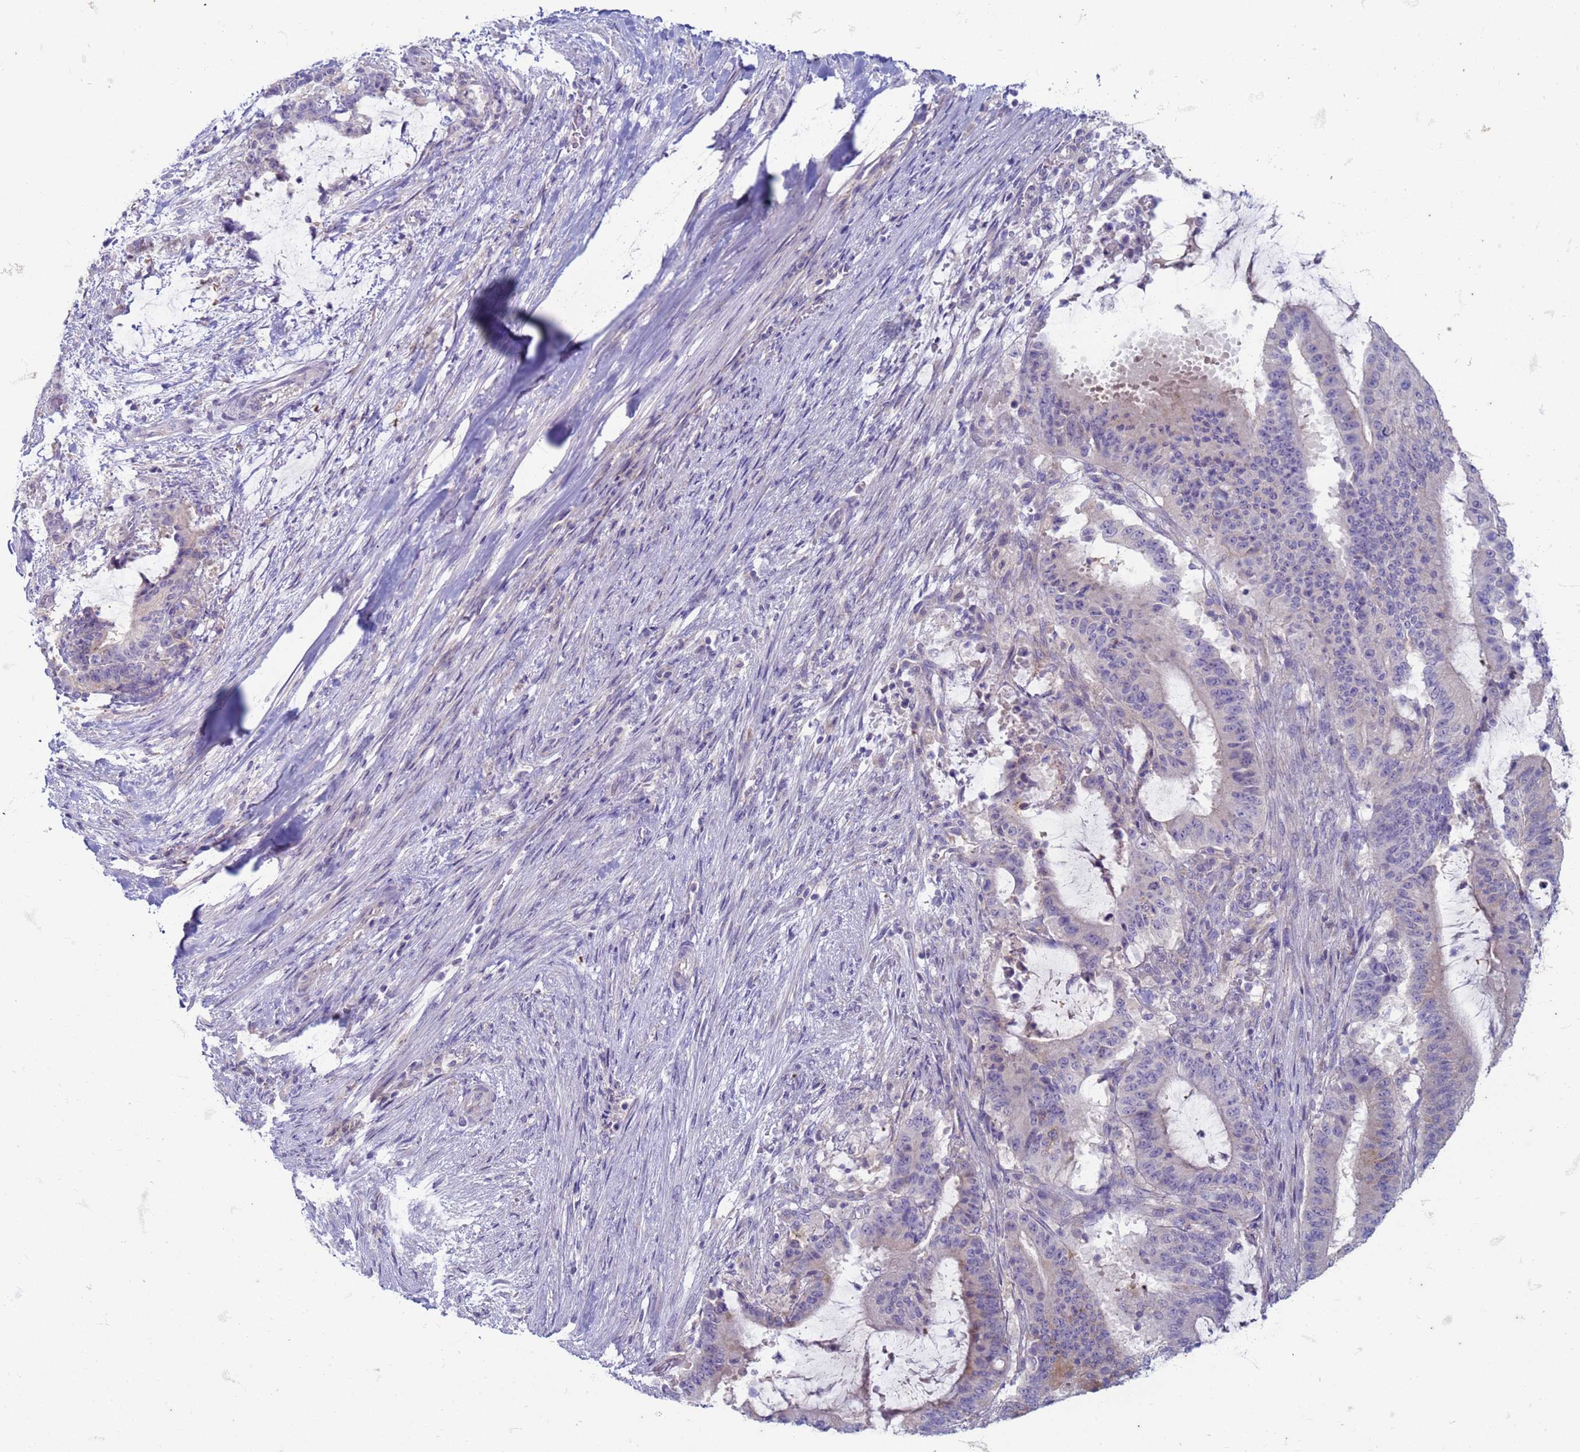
{"staining": {"intensity": "moderate", "quantity": "<25%", "location": "cytoplasmic/membranous"}, "tissue": "liver cancer", "cell_type": "Tumor cells", "image_type": "cancer", "snomed": [{"axis": "morphology", "description": "Normal tissue, NOS"}, {"axis": "morphology", "description": "Cholangiocarcinoma"}, {"axis": "topography", "description": "Liver"}, {"axis": "topography", "description": "Peripheral nerve tissue"}], "caption": "Protein analysis of liver cholangiocarcinoma tissue shows moderate cytoplasmic/membranous expression in about <25% of tumor cells.", "gene": "SUCO", "patient": {"sex": "female", "age": 73}}